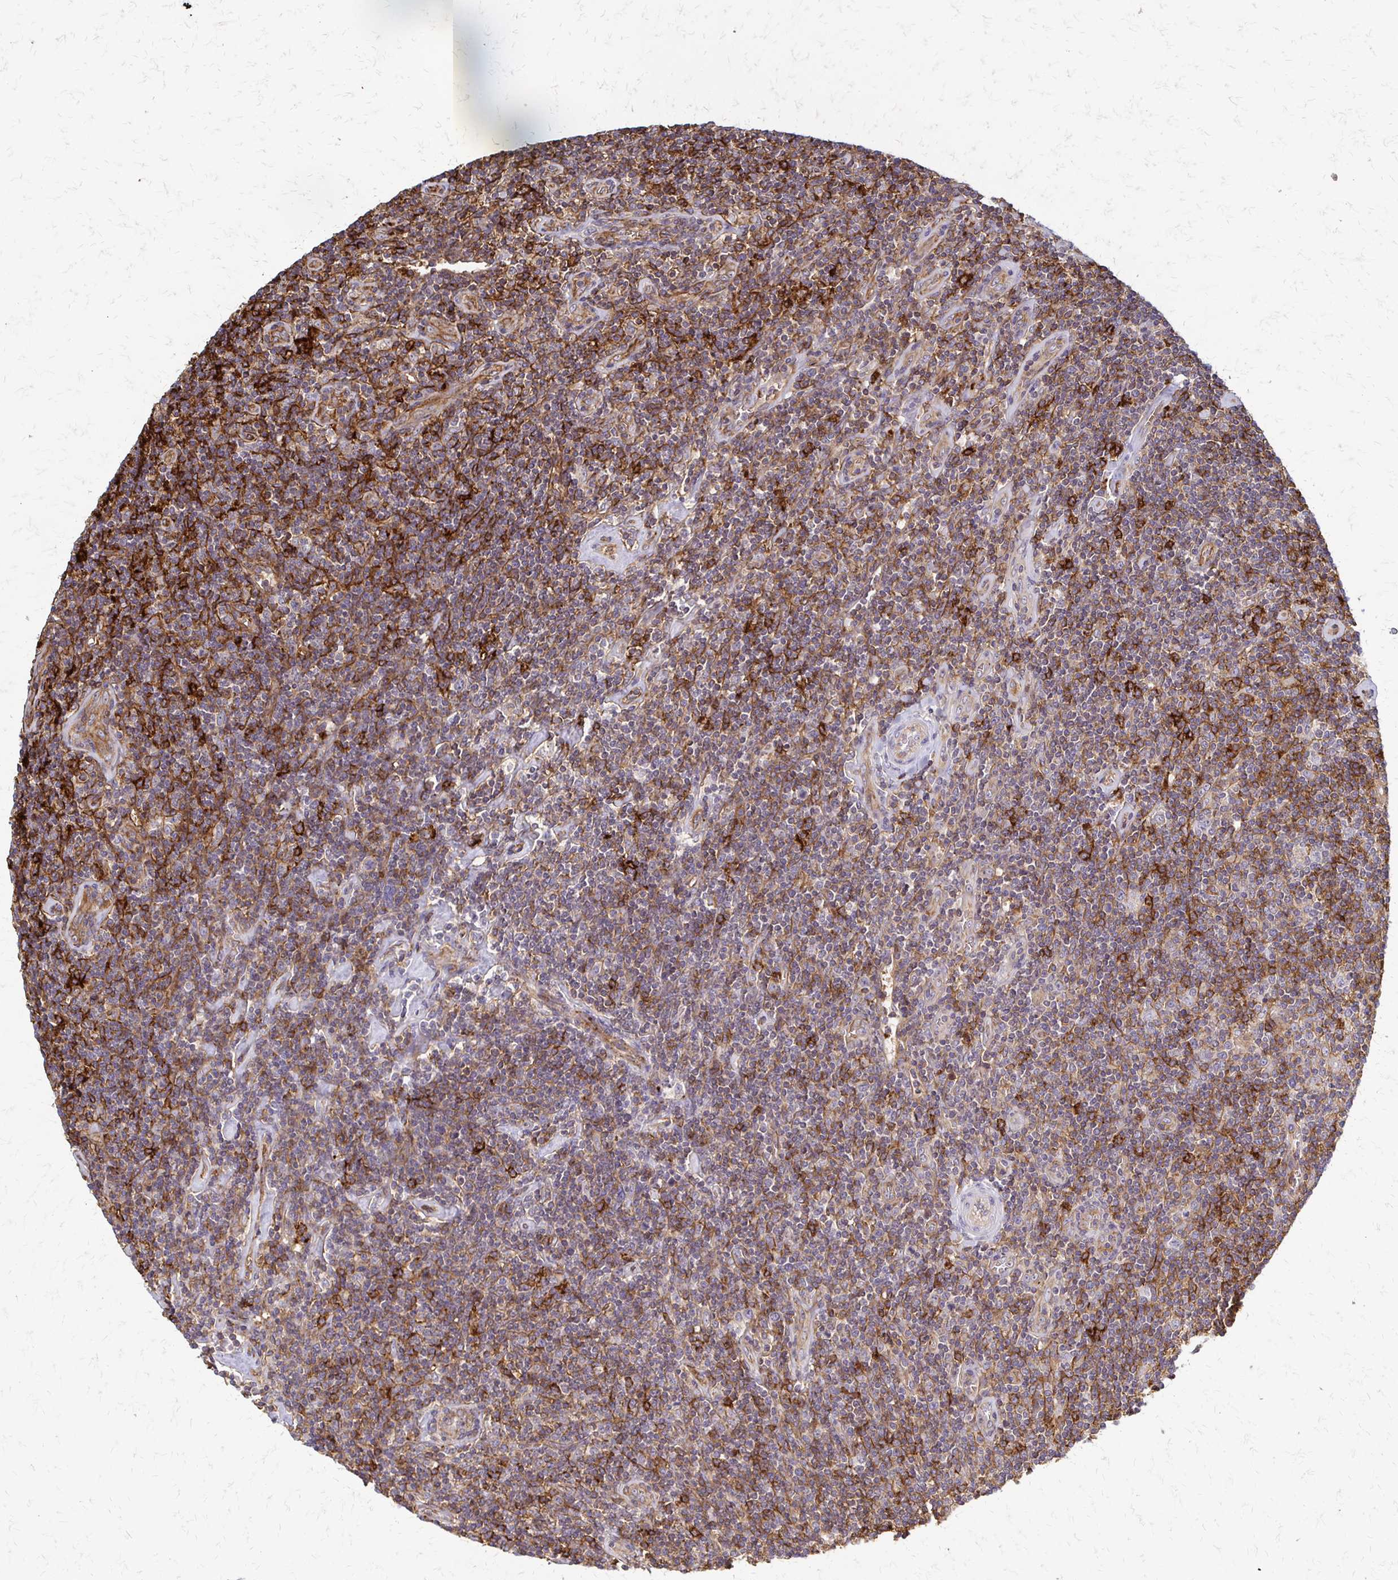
{"staining": {"intensity": "strong", "quantity": "25%-75%", "location": "cytoplasmic/membranous"}, "tissue": "lymphoma", "cell_type": "Tumor cells", "image_type": "cancer", "snomed": [{"axis": "morphology", "description": "Hodgkin's disease, NOS"}, {"axis": "topography", "description": "Lymph node"}], "caption": "Immunohistochemistry (DAB) staining of Hodgkin's disease exhibits strong cytoplasmic/membranous protein positivity in about 25%-75% of tumor cells.", "gene": "SLC9A9", "patient": {"sex": "male", "age": 40}}